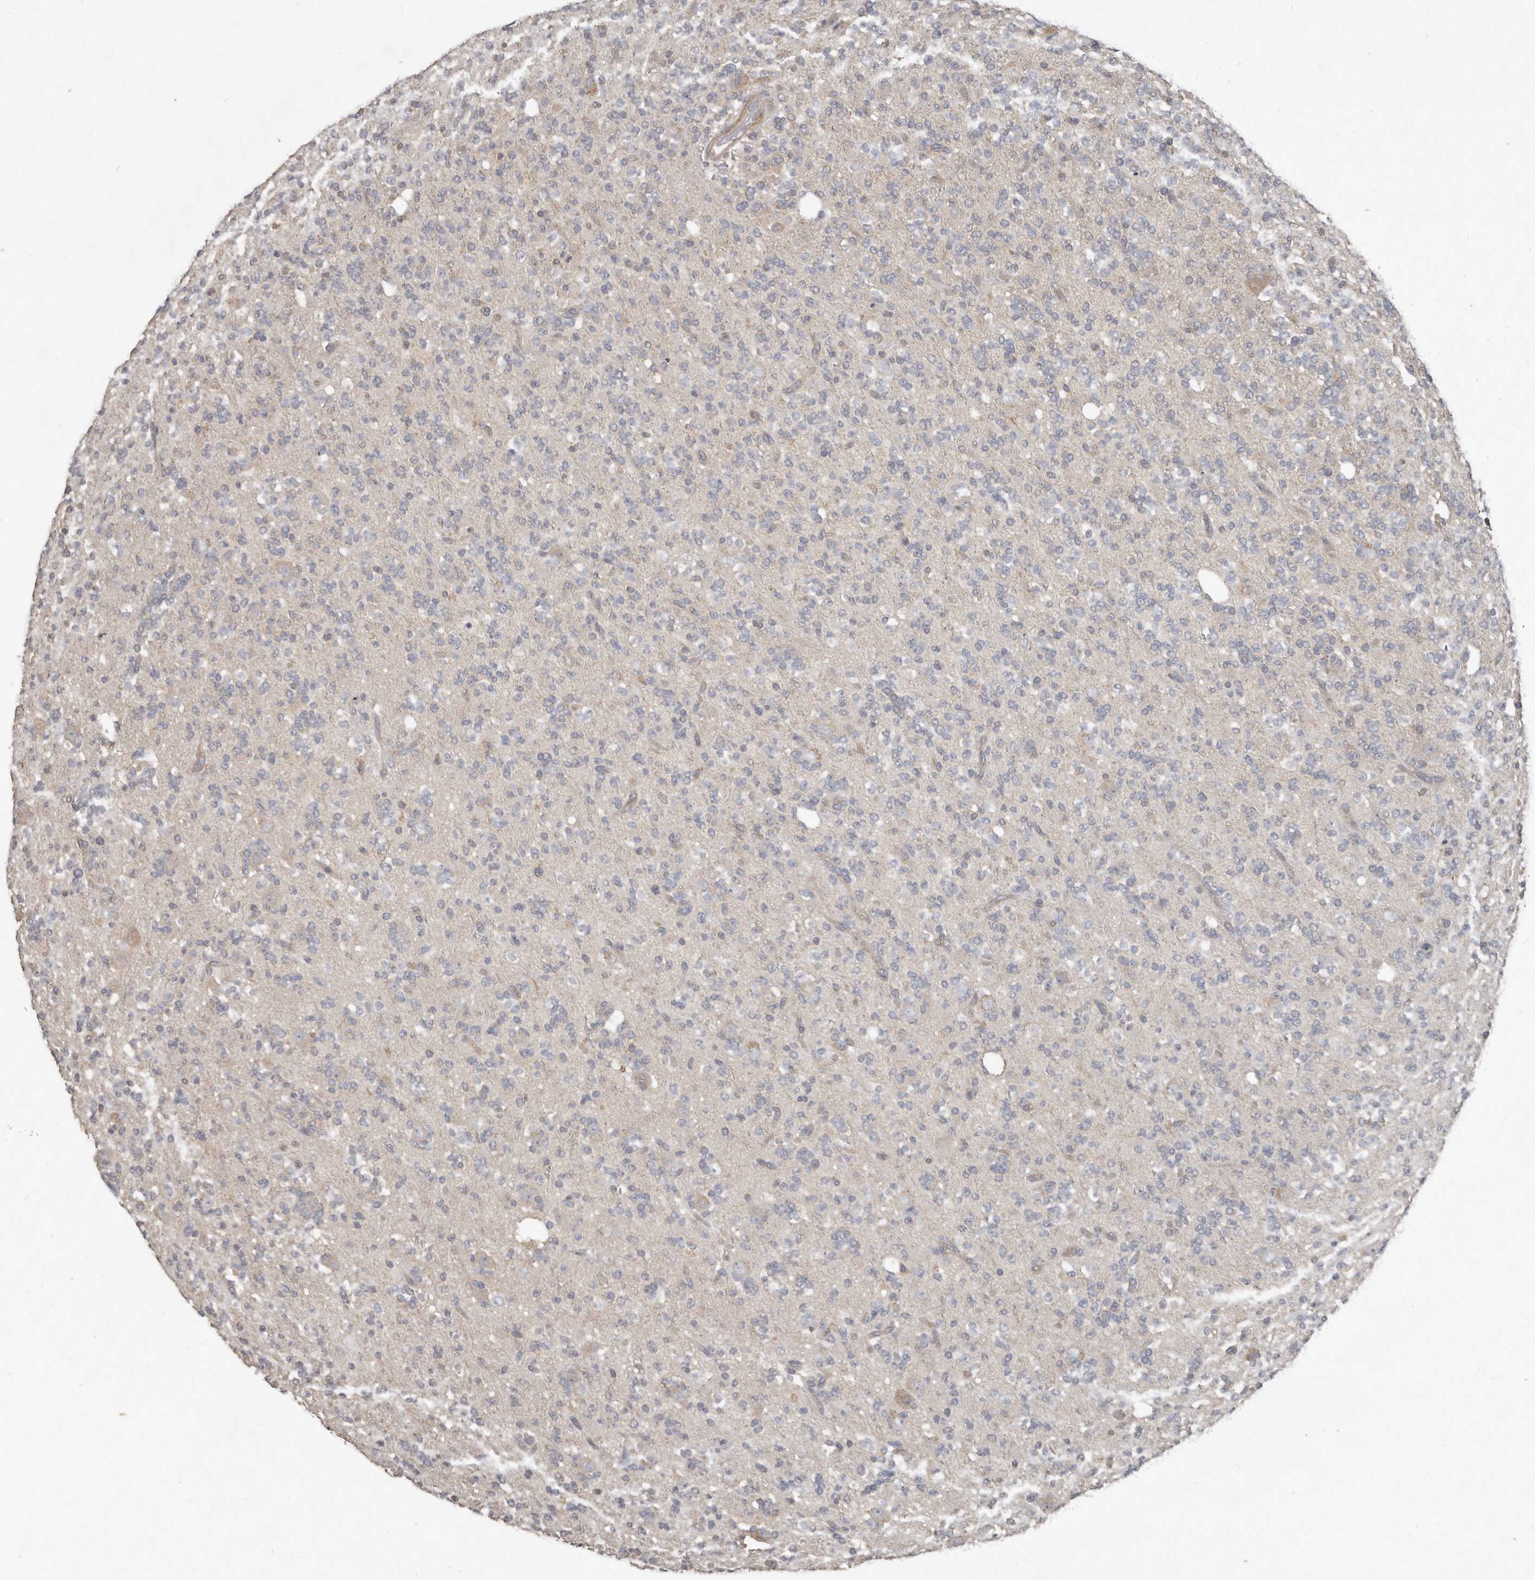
{"staining": {"intensity": "negative", "quantity": "none", "location": "none"}, "tissue": "glioma", "cell_type": "Tumor cells", "image_type": "cancer", "snomed": [{"axis": "morphology", "description": "Glioma, malignant, High grade"}, {"axis": "topography", "description": "Brain"}], "caption": "The photomicrograph displays no significant expression in tumor cells of high-grade glioma (malignant).", "gene": "AKNAD1", "patient": {"sex": "female", "age": 62}}